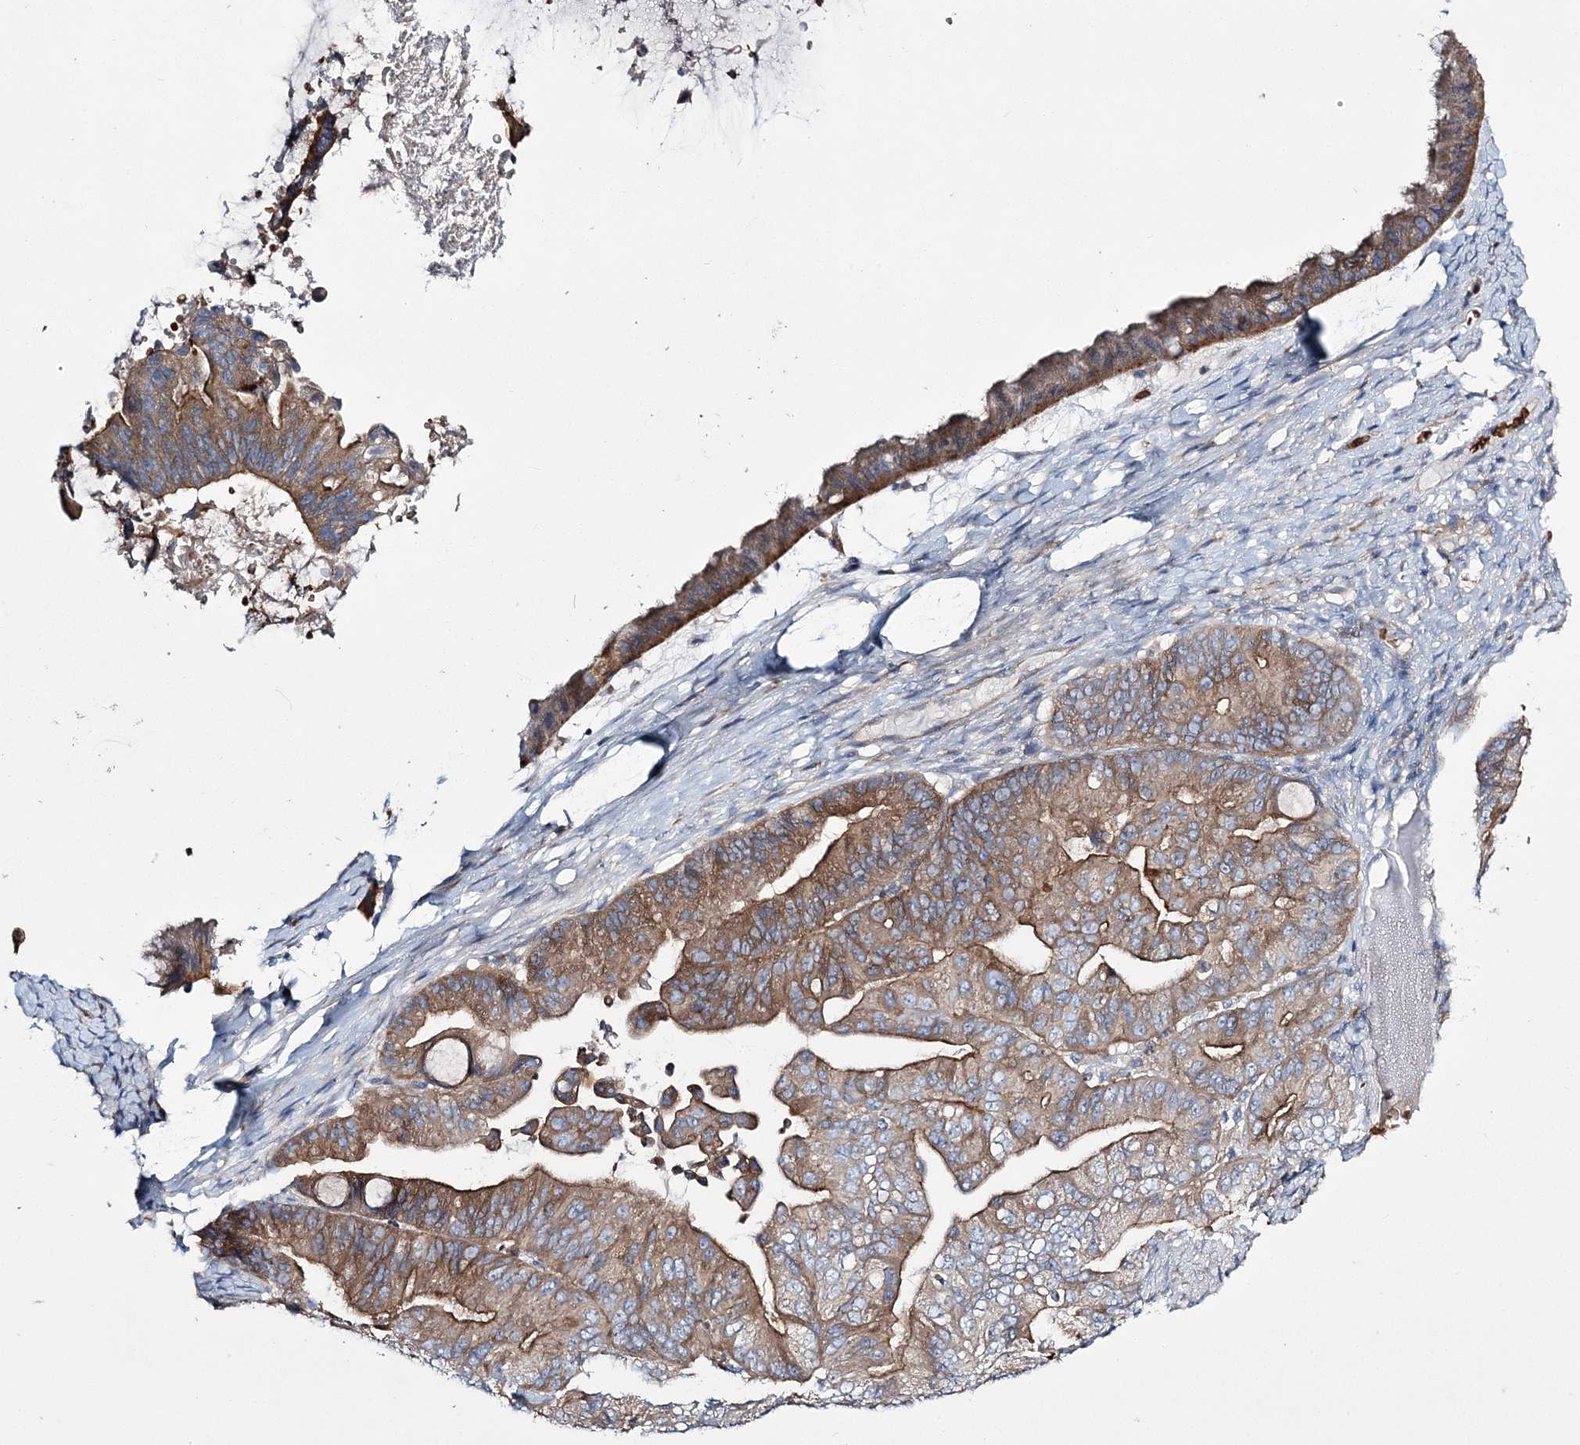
{"staining": {"intensity": "moderate", "quantity": "25%-75%", "location": "cytoplasmic/membranous"}, "tissue": "ovarian cancer", "cell_type": "Tumor cells", "image_type": "cancer", "snomed": [{"axis": "morphology", "description": "Cystadenocarcinoma, mucinous, NOS"}, {"axis": "topography", "description": "Ovary"}], "caption": "Immunohistochemical staining of human ovarian cancer displays medium levels of moderate cytoplasmic/membranous positivity in about 25%-75% of tumor cells.", "gene": "ATP11B", "patient": {"sex": "female", "age": 61}}